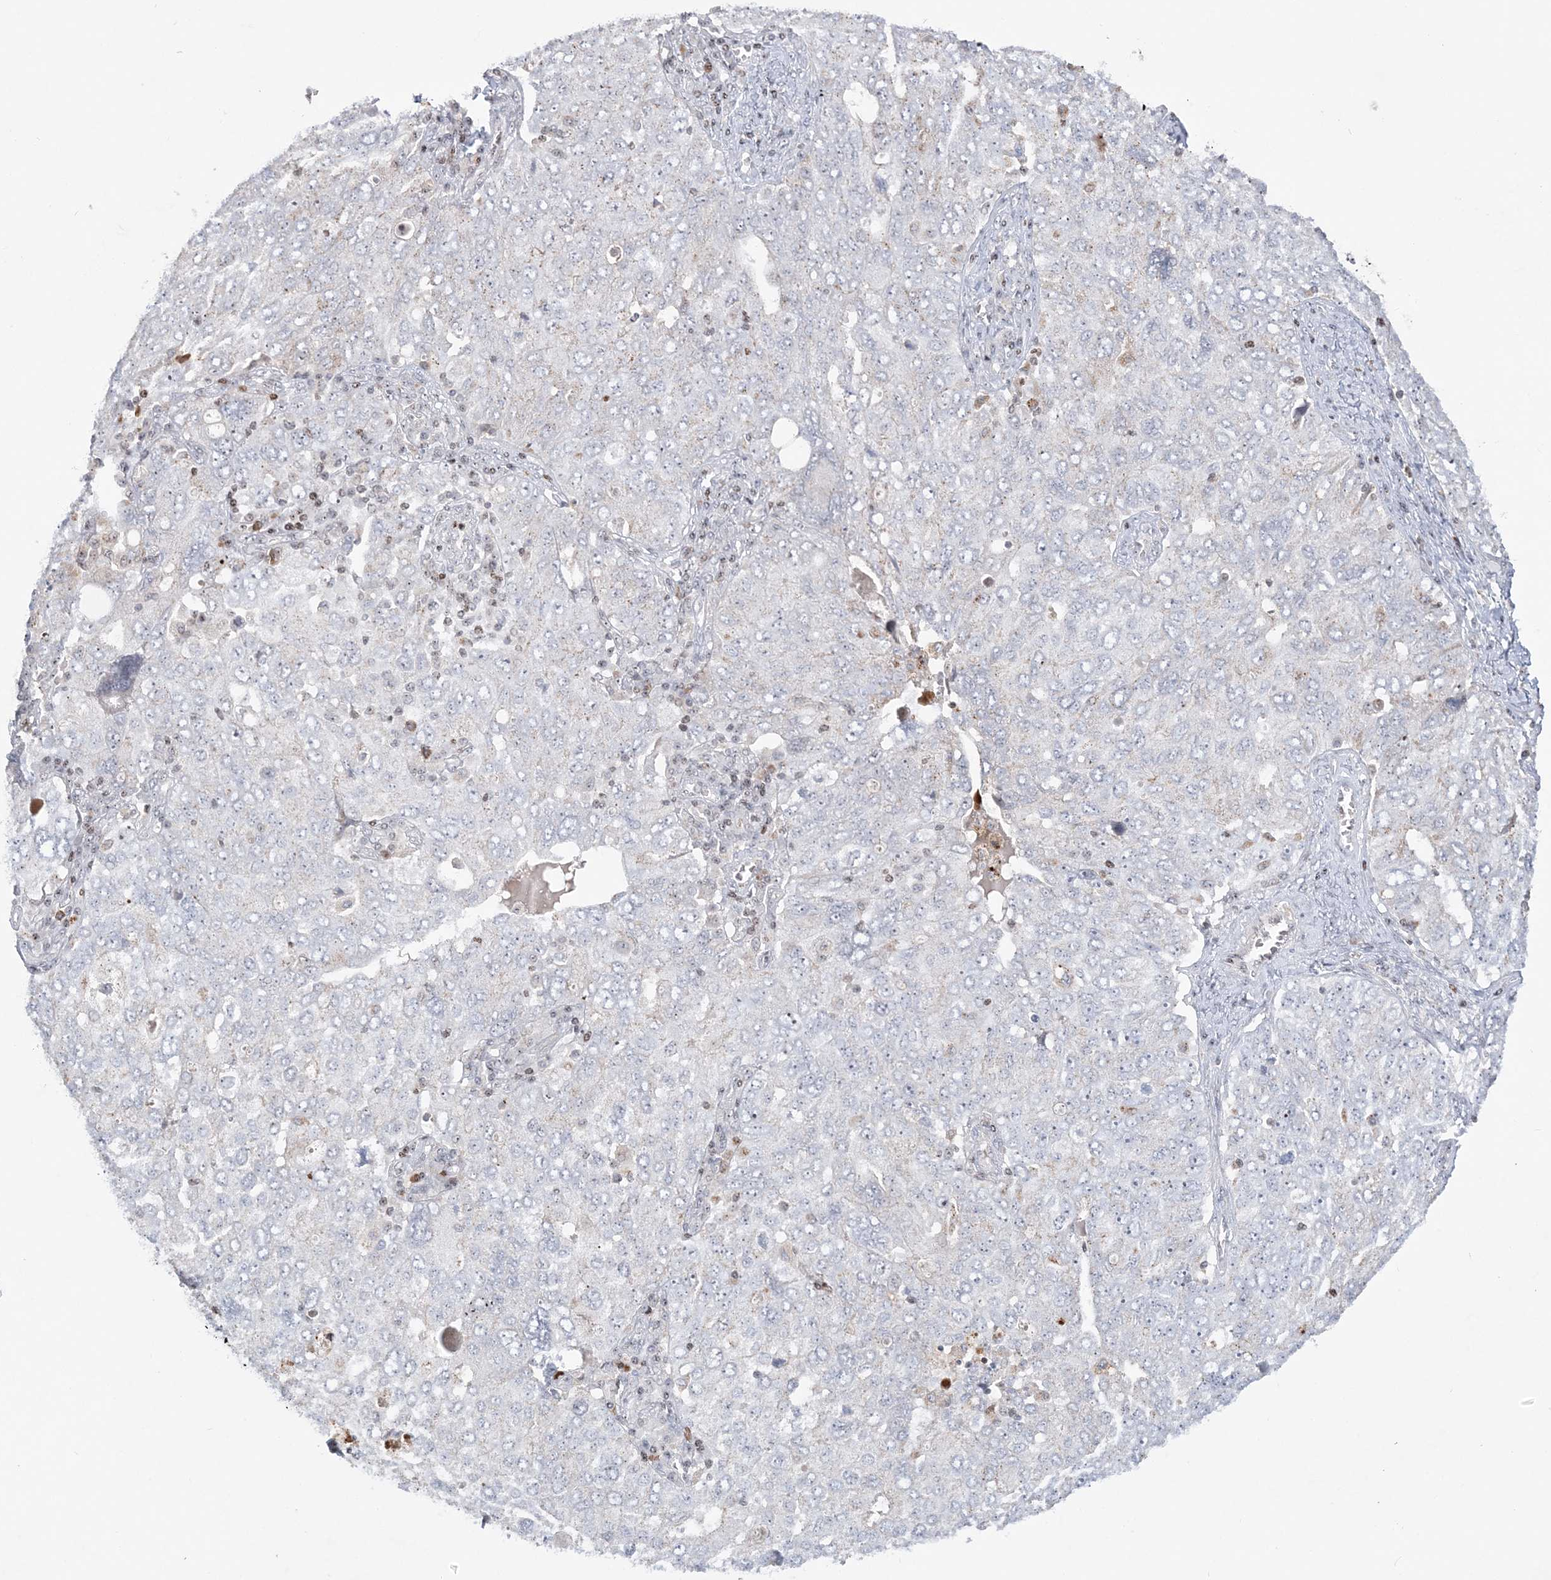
{"staining": {"intensity": "negative", "quantity": "none", "location": "none"}, "tissue": "ovarian cancer", "cell_type": "Tumor cells", "image_type": "cancer", "snomed": [{"axis": "morphology", "description": "Carcinoma, endometroid"}, {"axis": "topography", "description": "Ovary"}], "caption": "Ovarian cancer was stained to show a protein in brown. There is no significant positivity in tumor cells.", "gene": "SH3BP4", "patient": {"sex": "female", "age": 62}}